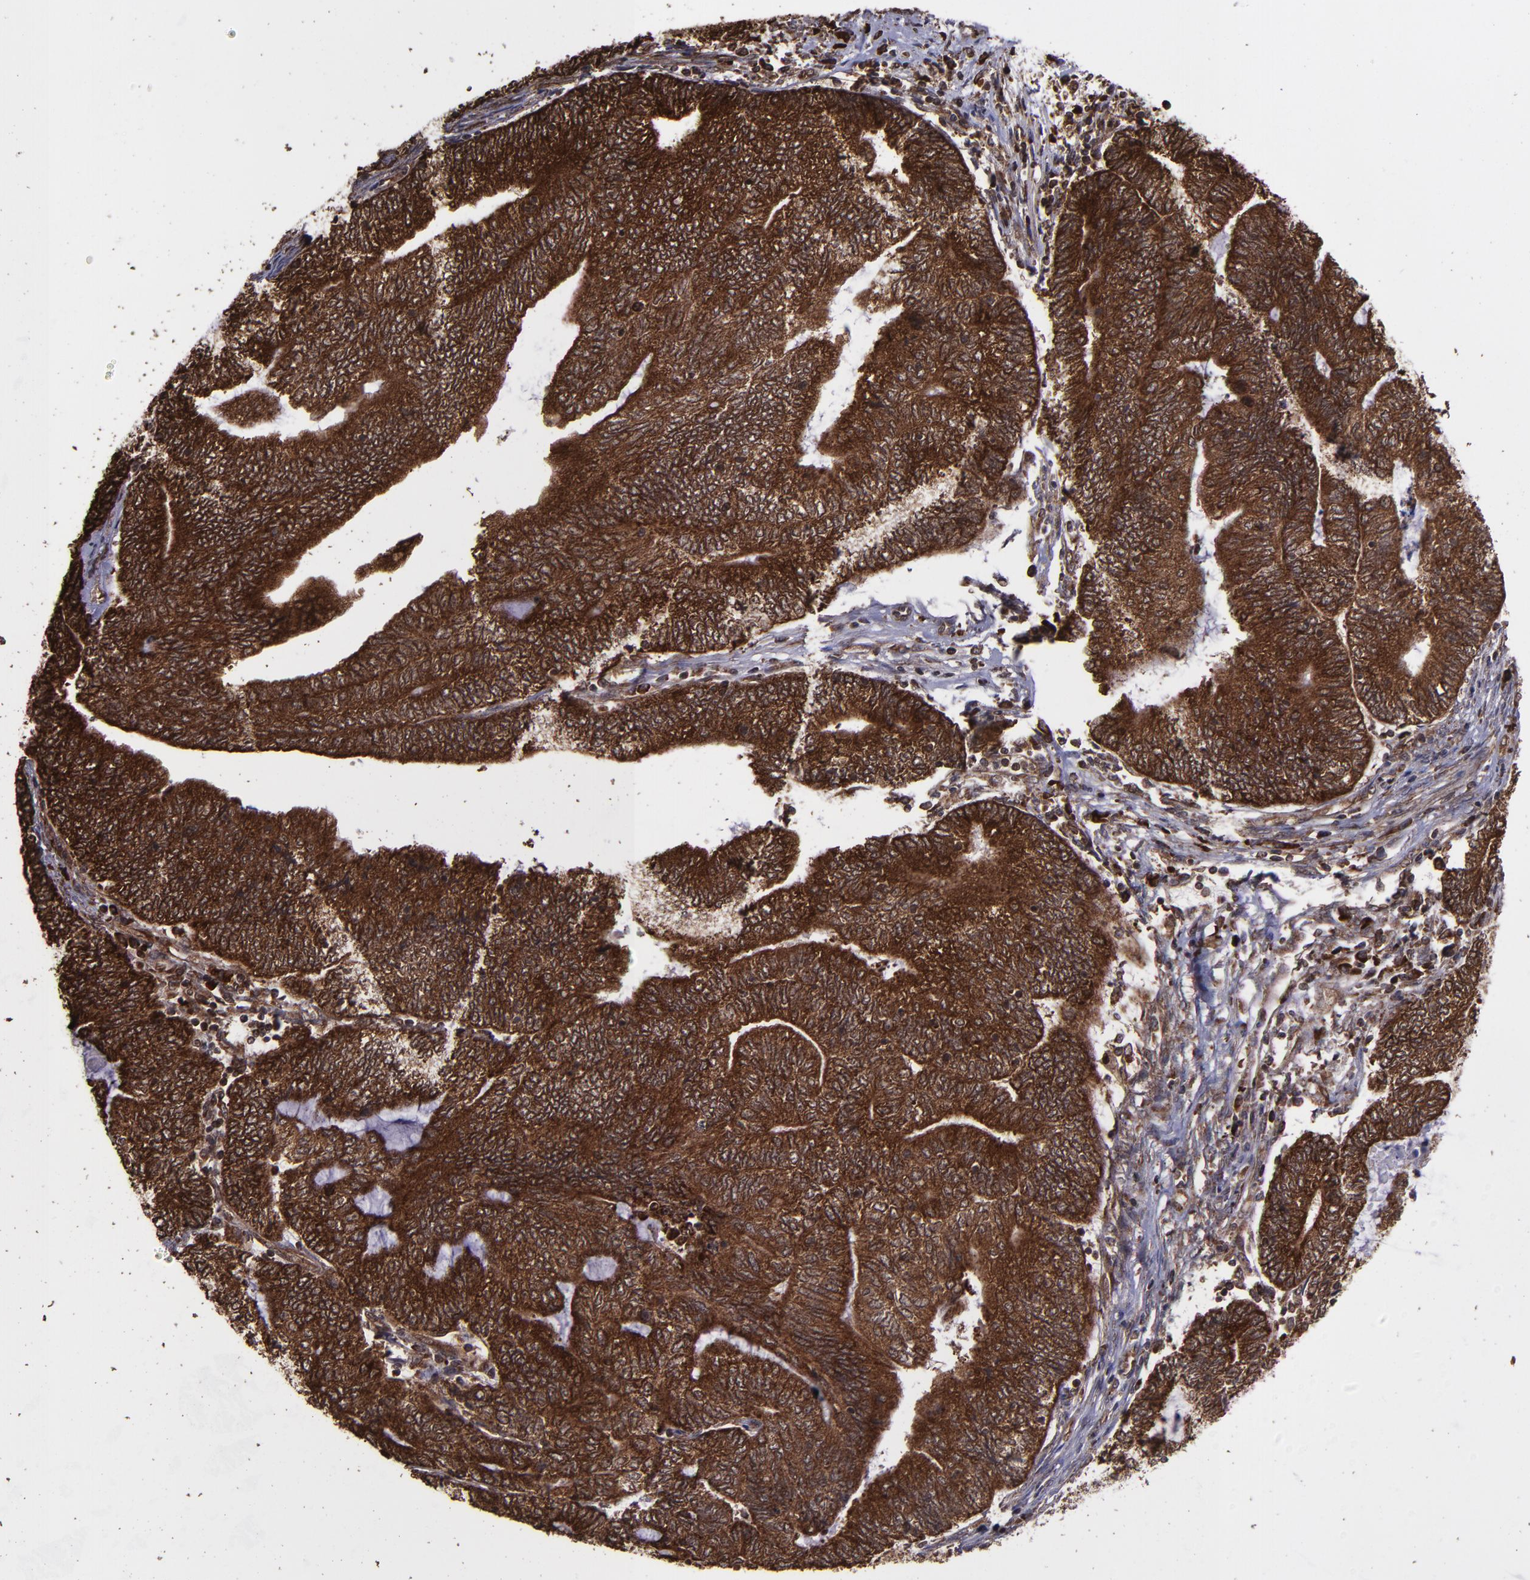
{"staining": {"intensity": "strong", "quantity": ">75%", "location": "cytoplasmic/membranous,nuclear"}, "tissue": "endometrial cancer", "cell_type": "Tumor cells", "image_type": "cancer", "snomed": [{"axis": "morphology", "description": "Adenocarcinoma, NOS"}, {"axis": "topography", "description": "Uterus"}, {"axis": "topography", "description": "Endometrium"}], "caption": "A high amount of strong cytoplasmic/membranous and nuclear staining is present in approximately >75% of tumor cells in endometrial cancer tissue. The staining is performed using DAB brown chromogen to label protein expression. The nuclei are counter-stained blue using hematoxylin.", "gene": "EIF4ENIF1", "patient": {"sex": "female", "age": 70}}